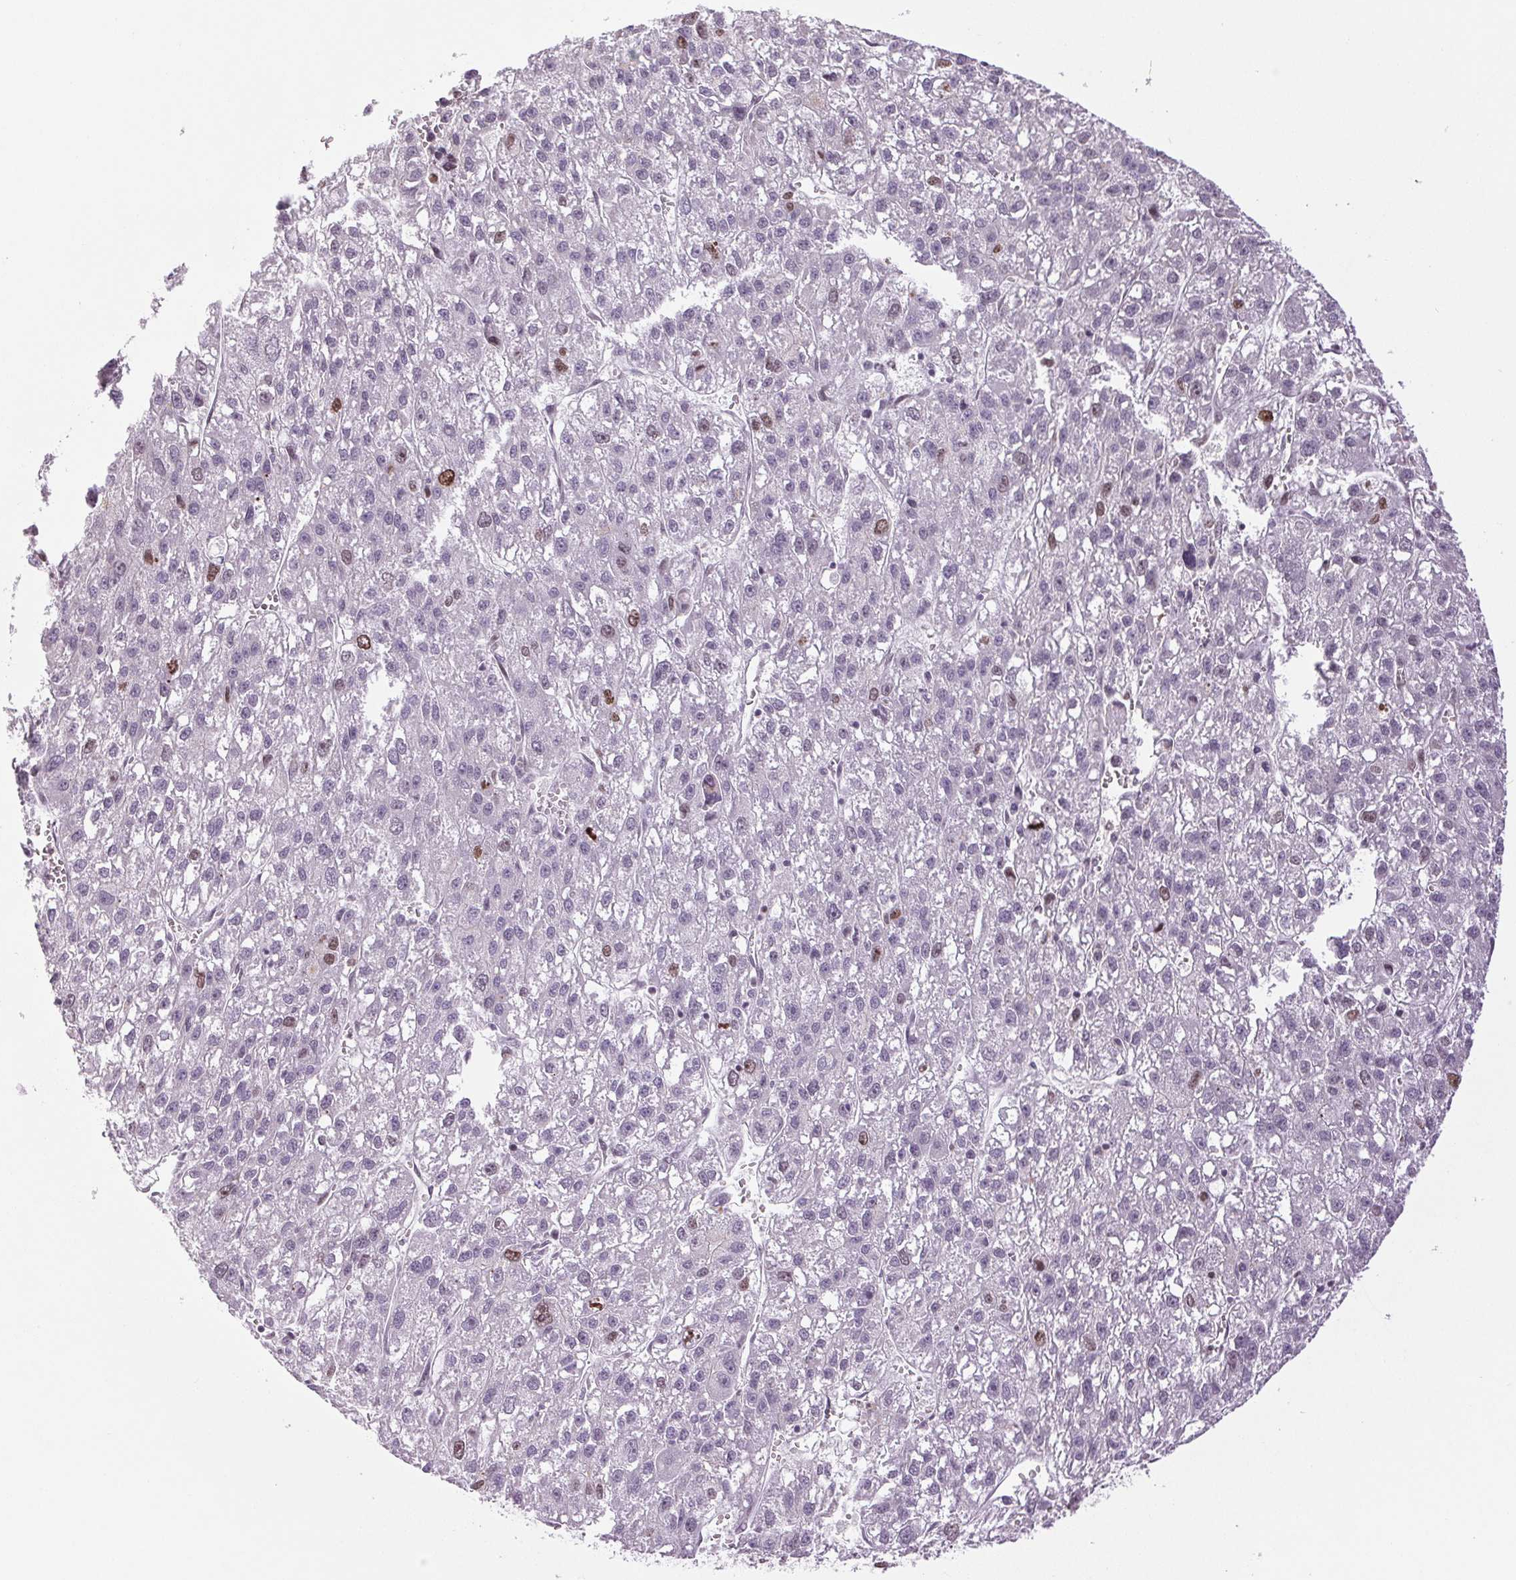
{"staining": {"intensity": "strong", "quantity": "<25%", "location": "nuclear"}, "tissue": "liver cancer", "cell_type": "Tumor cells", "image_type": "cancer", "snomed": [{"axis": "morphology", "description": "Carcinoma, Hepatocellular, NOS"}, {"axis": "topography", "description": "Liver"}], "caption": "Protein staining of liver cancer tissue reveals strong nuclear positivity in approximately <25% of tumor cells. (DAB IHC with brightfield microscopy, high magnification).", "gene": "SMIM6", "patient": {"sex": "female", "age": 70}}